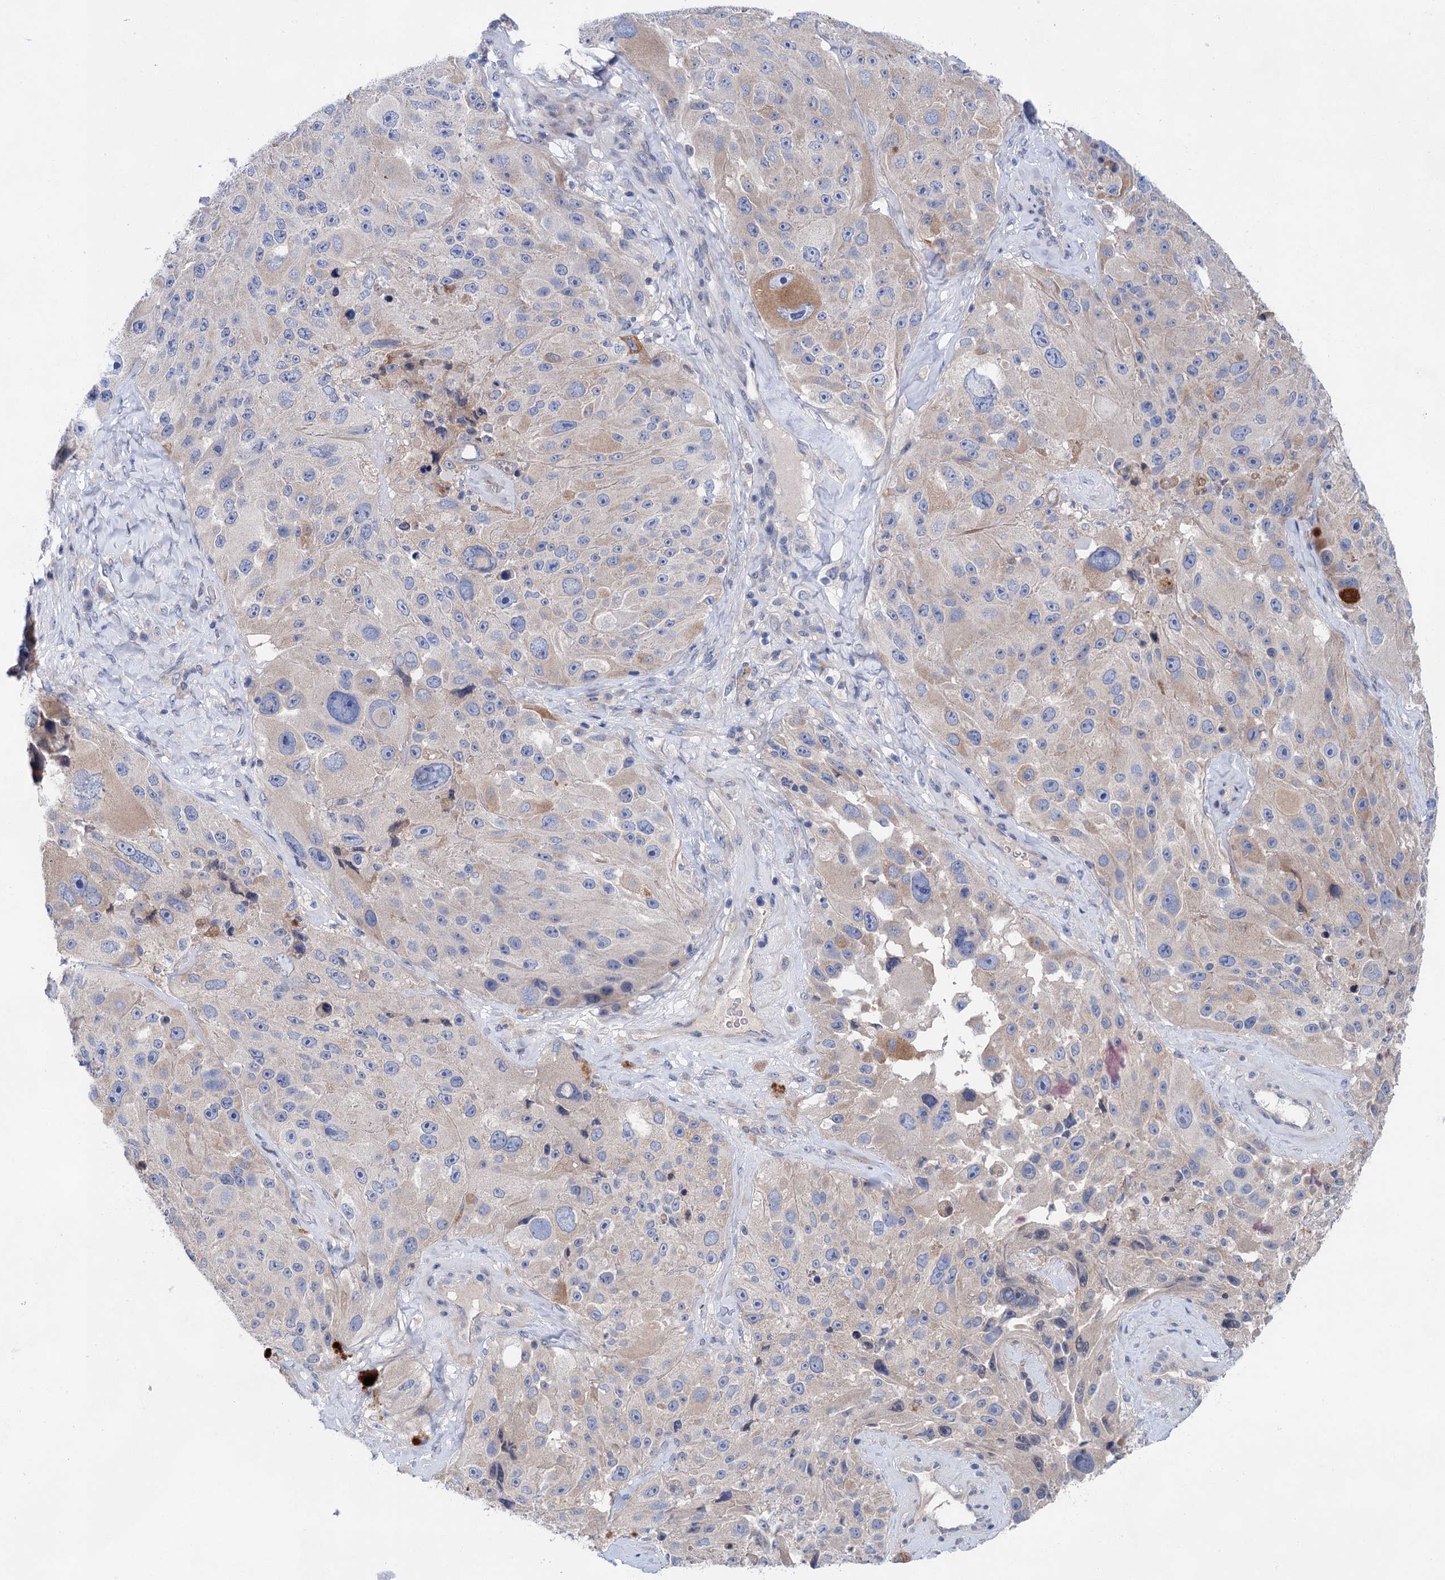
{"staining": {"intensity": "weak", "quantity": "<25%", "location": "cytoplasmic/membranous"}, "tissue": "melanoma", "cell_type": "Tumor cells", "image_type": "cancer", "snomed": [{"axis": "morphology", "description": "Malignant melanoma, Metastatic site"}, {"axis": "topography", "description": "Lymph node"}], "caption": "Protein analysis of malignant melanoma (metastatic site) exhibits no significant positivity in tumor cells.", "gene": "MORN3", "patient": {"sex": "male", "age": 62}}